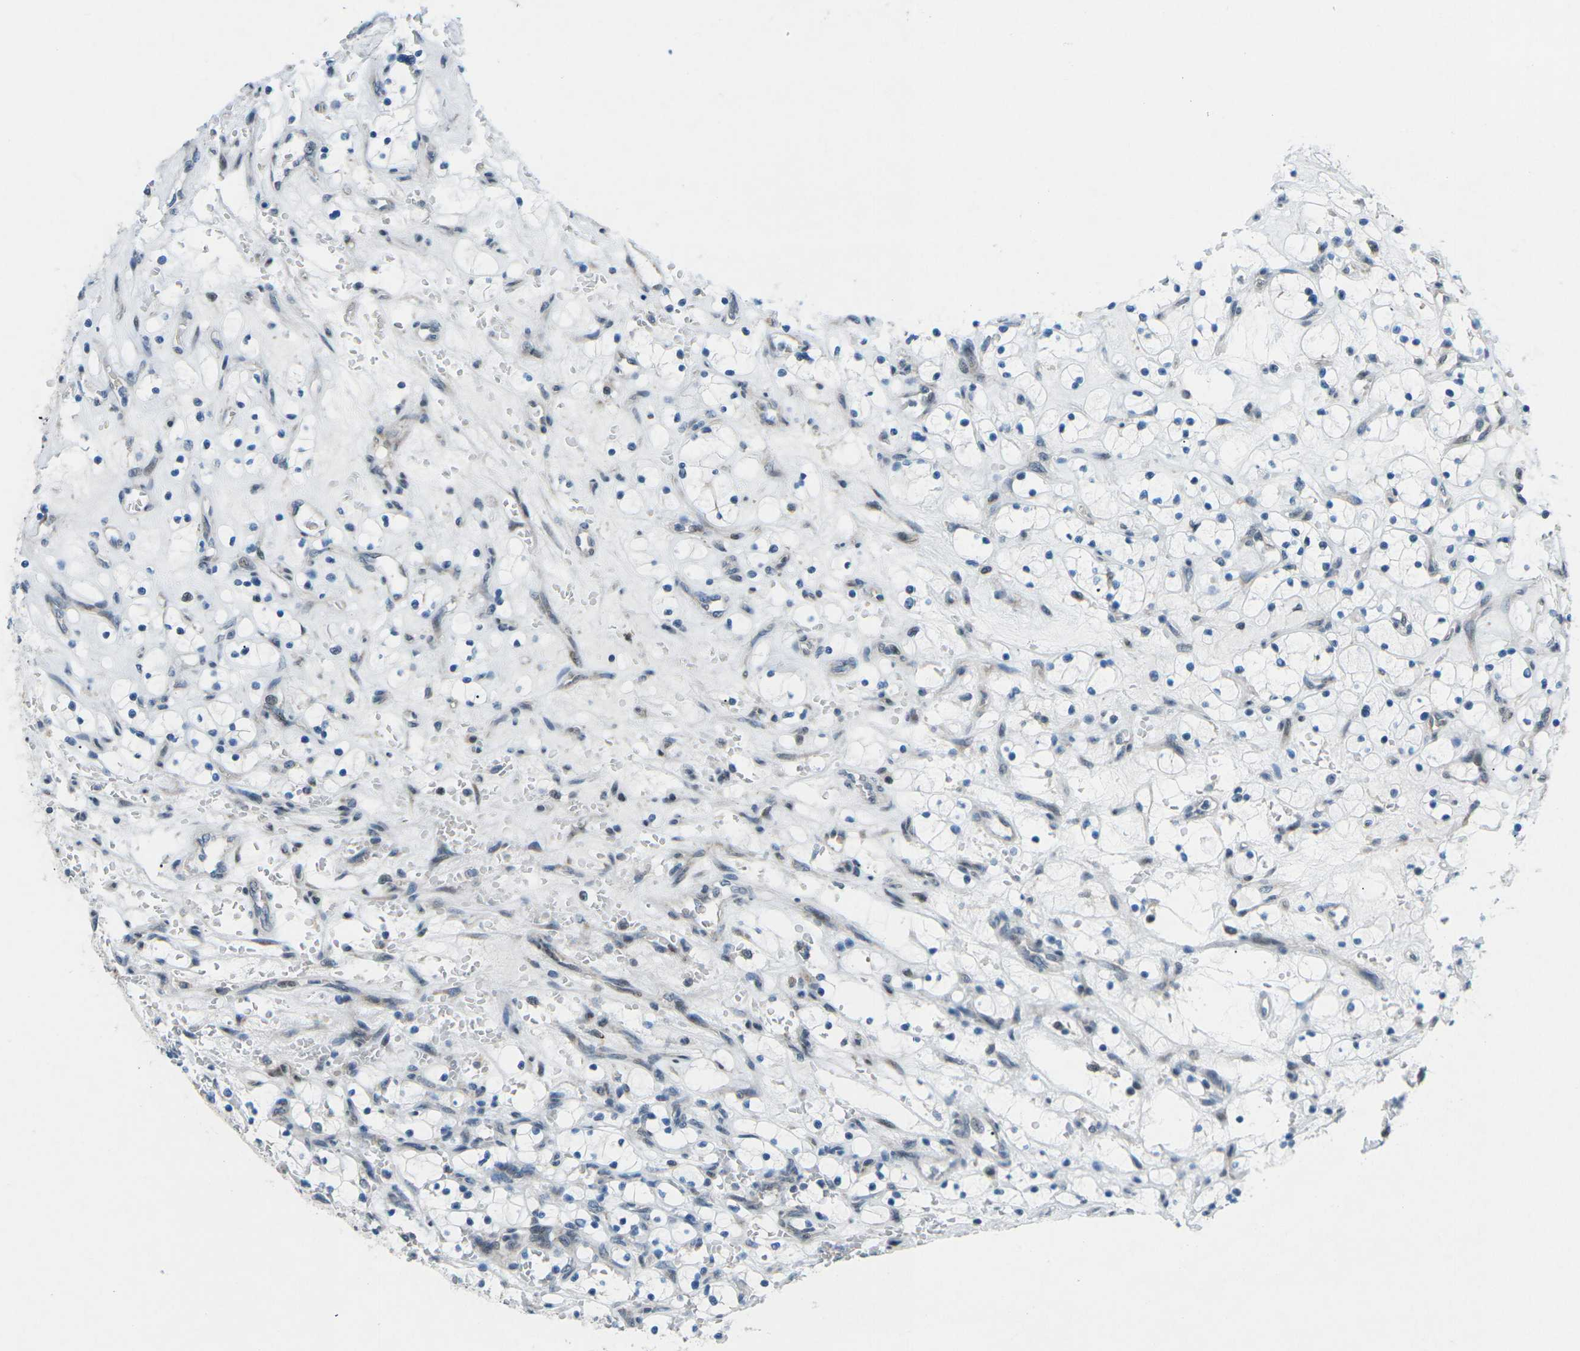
{"staining": {"intensity": "negative", "quantity": "none", "location": "none"}, "tissue": "renal cancer", "cell_type": "Tumor cells", "image_type": "cancer", "snomed": [{"axis": "morphology", "description": "Adenocarcinoma, NOS"}, {"axis": "topography", "description": "Kidney"}], "caption": "Immunohistochemistry (IHC) of human renal cancer reveals no positivity in tumor cells.", "gene": "MBNL1", "patient": {"sex": "female", "age": 69}}